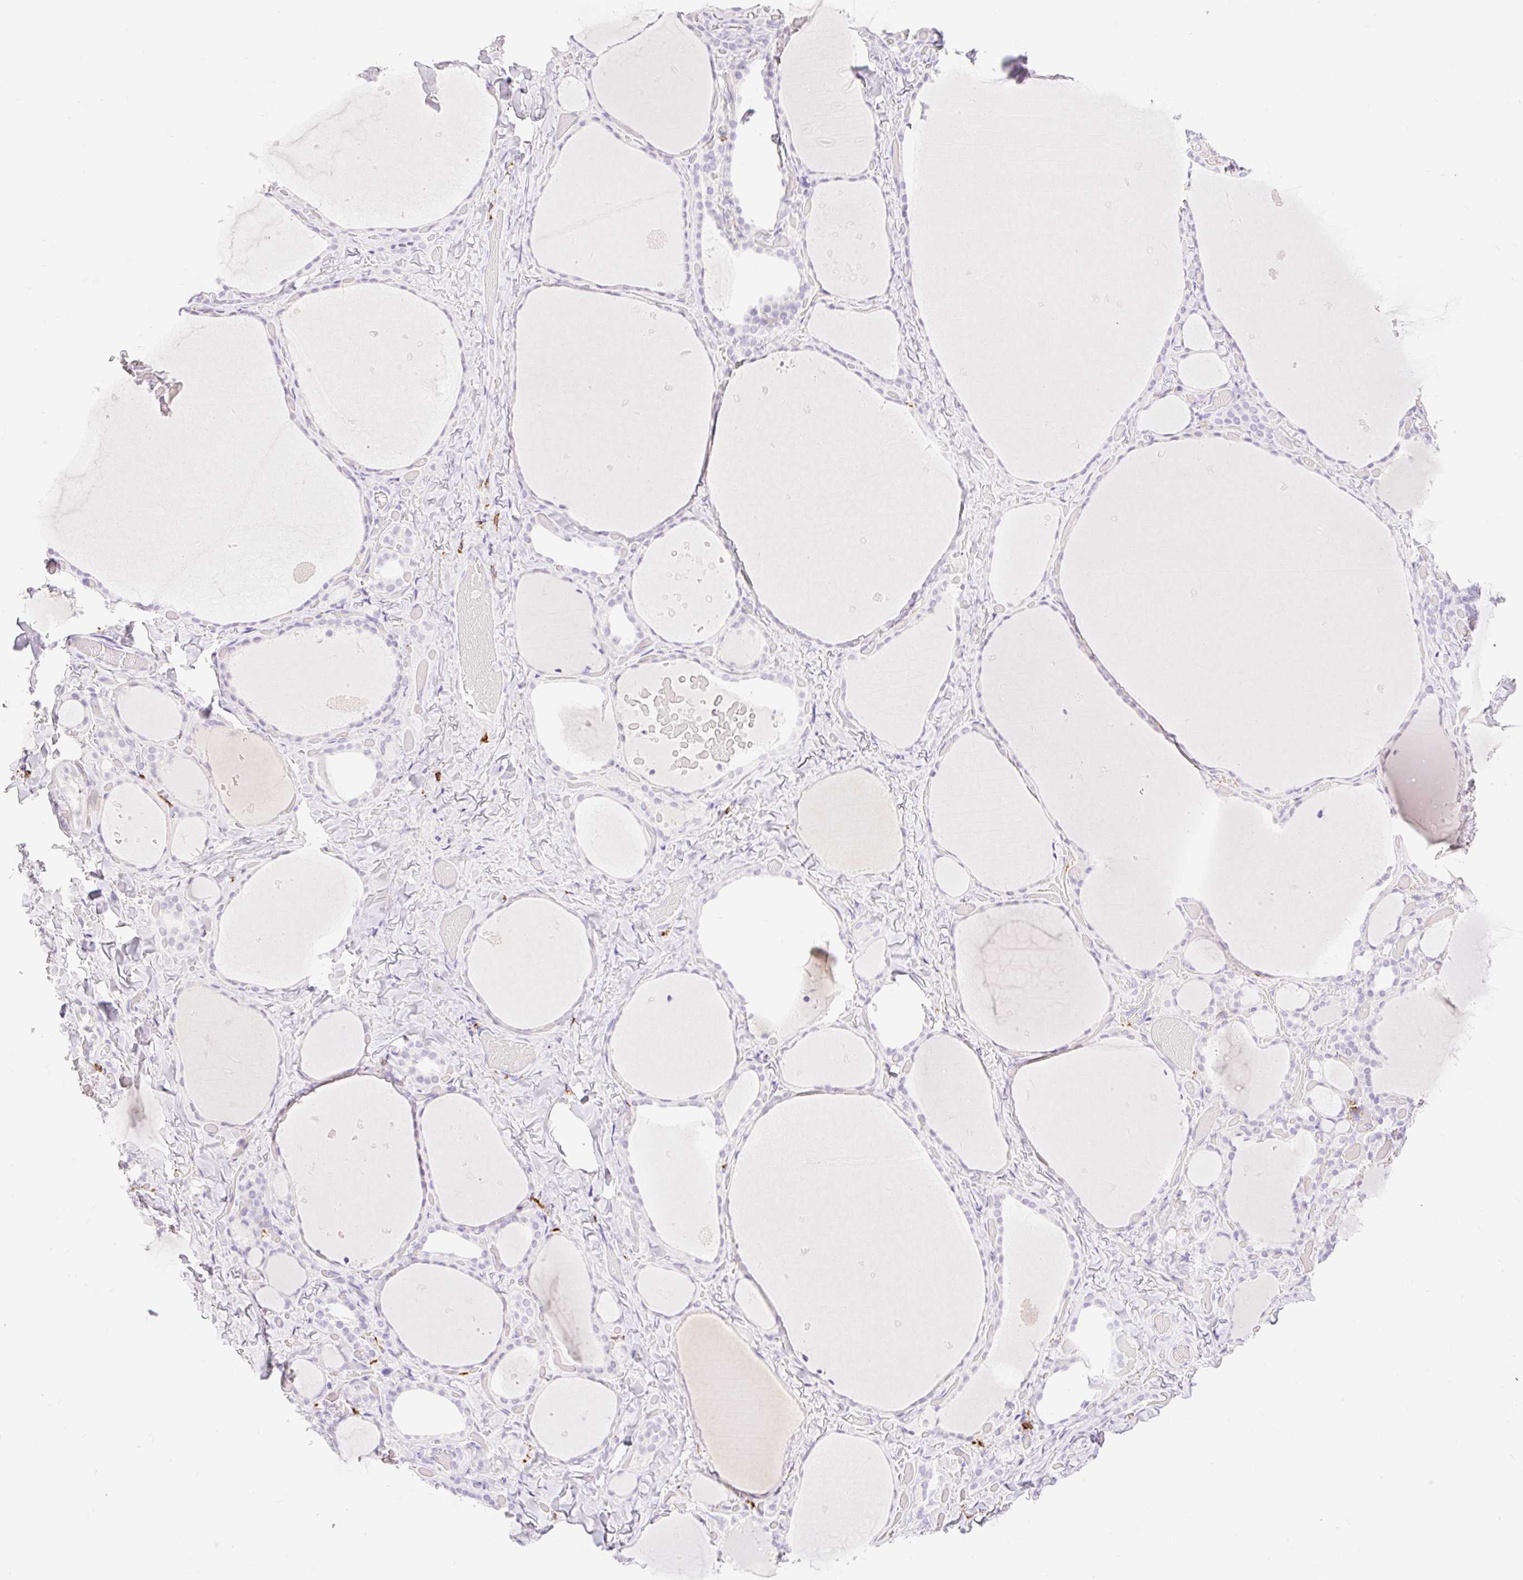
{"staining": {"intensity": "negative", "quantity": "none", "location": "none"}, "tissue": "thyroid gland", "cell_type": "Glandular cells", "image_type": "normal", "snomed": [{"axis": "morphology", "description": "Normal tissue, NOS"}, {"axis": "topography", "description": "Thyroid gland"}], "caption": "The histopathology image demonstrates no significant positivity in glandular cells of thyroid gland.", "gene": "SIGLEC1", "patient": {"sex": "female", "age": 36}}